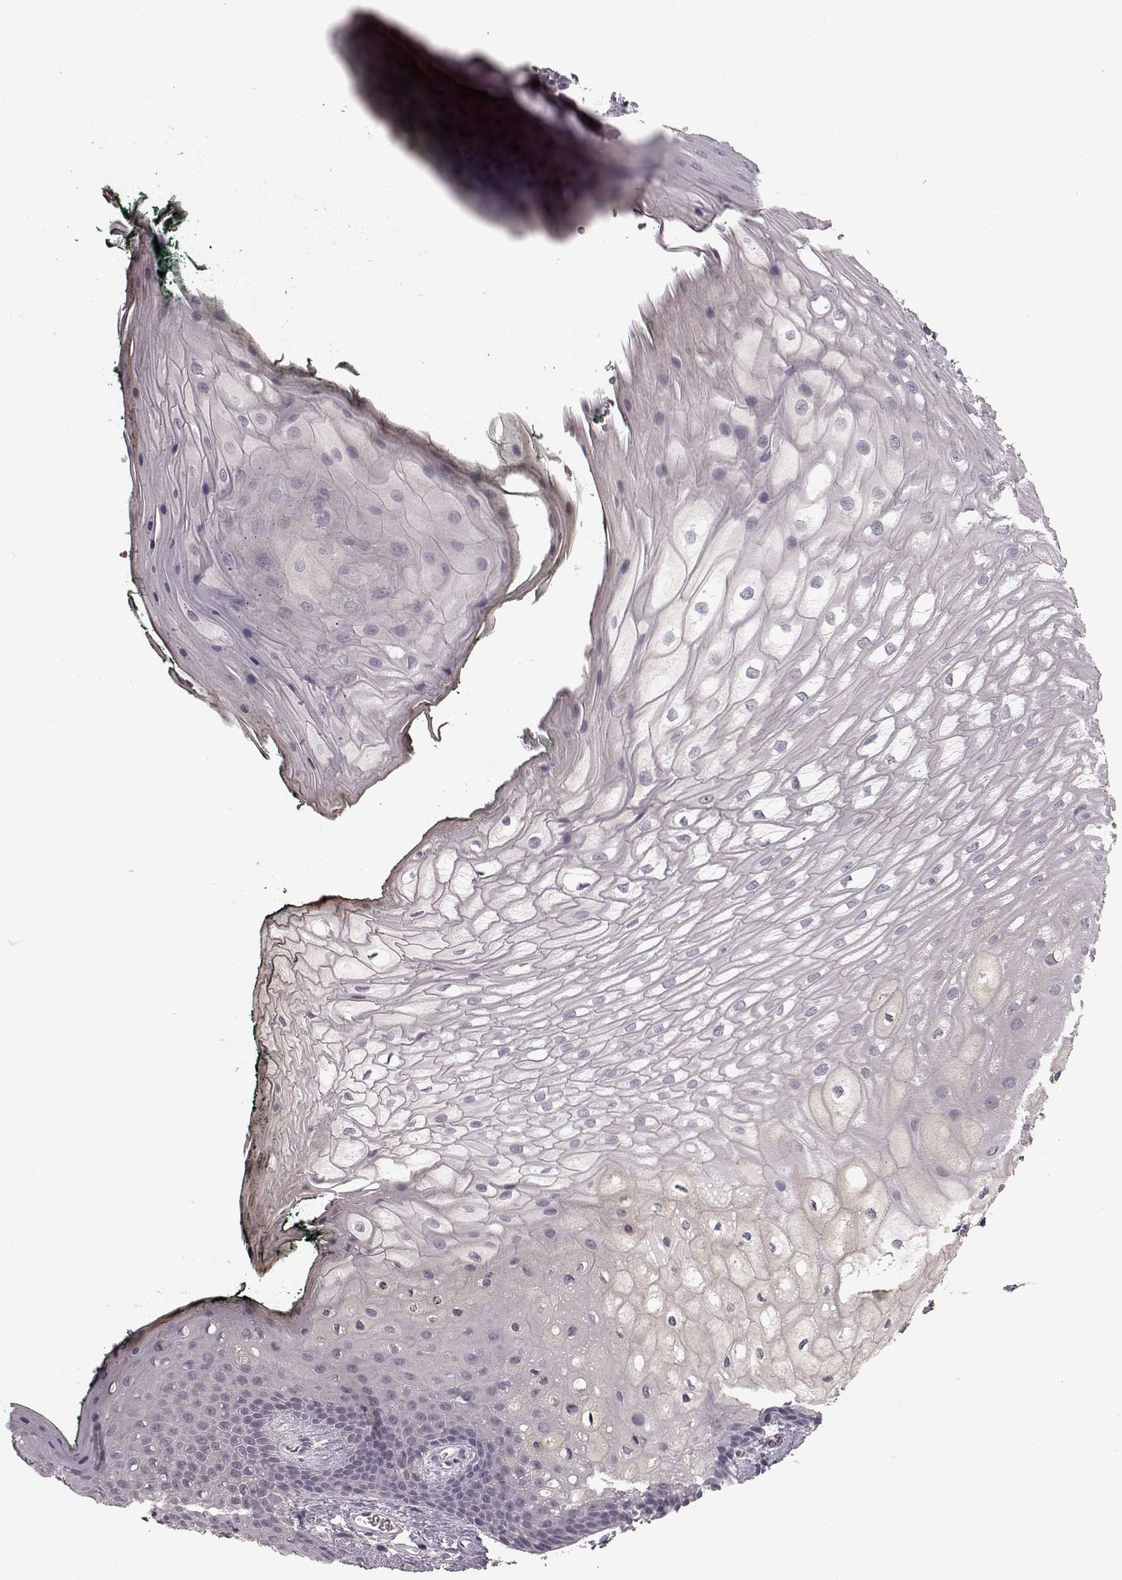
{"staining": {"intensity": "negative", "quantity": "none", "location": "none"}, "tissue": "oral mucosa", "cell_type": "Squamous epithelial cells", "image_type": "normal", "snomed": [{"axis": "morphology", "description": "Normal tissue, NOS"}, {"axis": "topography", "description": "Oral tissue"}, {"axis": "topography", "description": "Head-Neck"}], "caption": "Micrograph shows no protein positivity in squamous epithelial cells of normal oral mucosa.", "gene": "SLC22A18", "patient": {"sex": "female", "age": 68}}